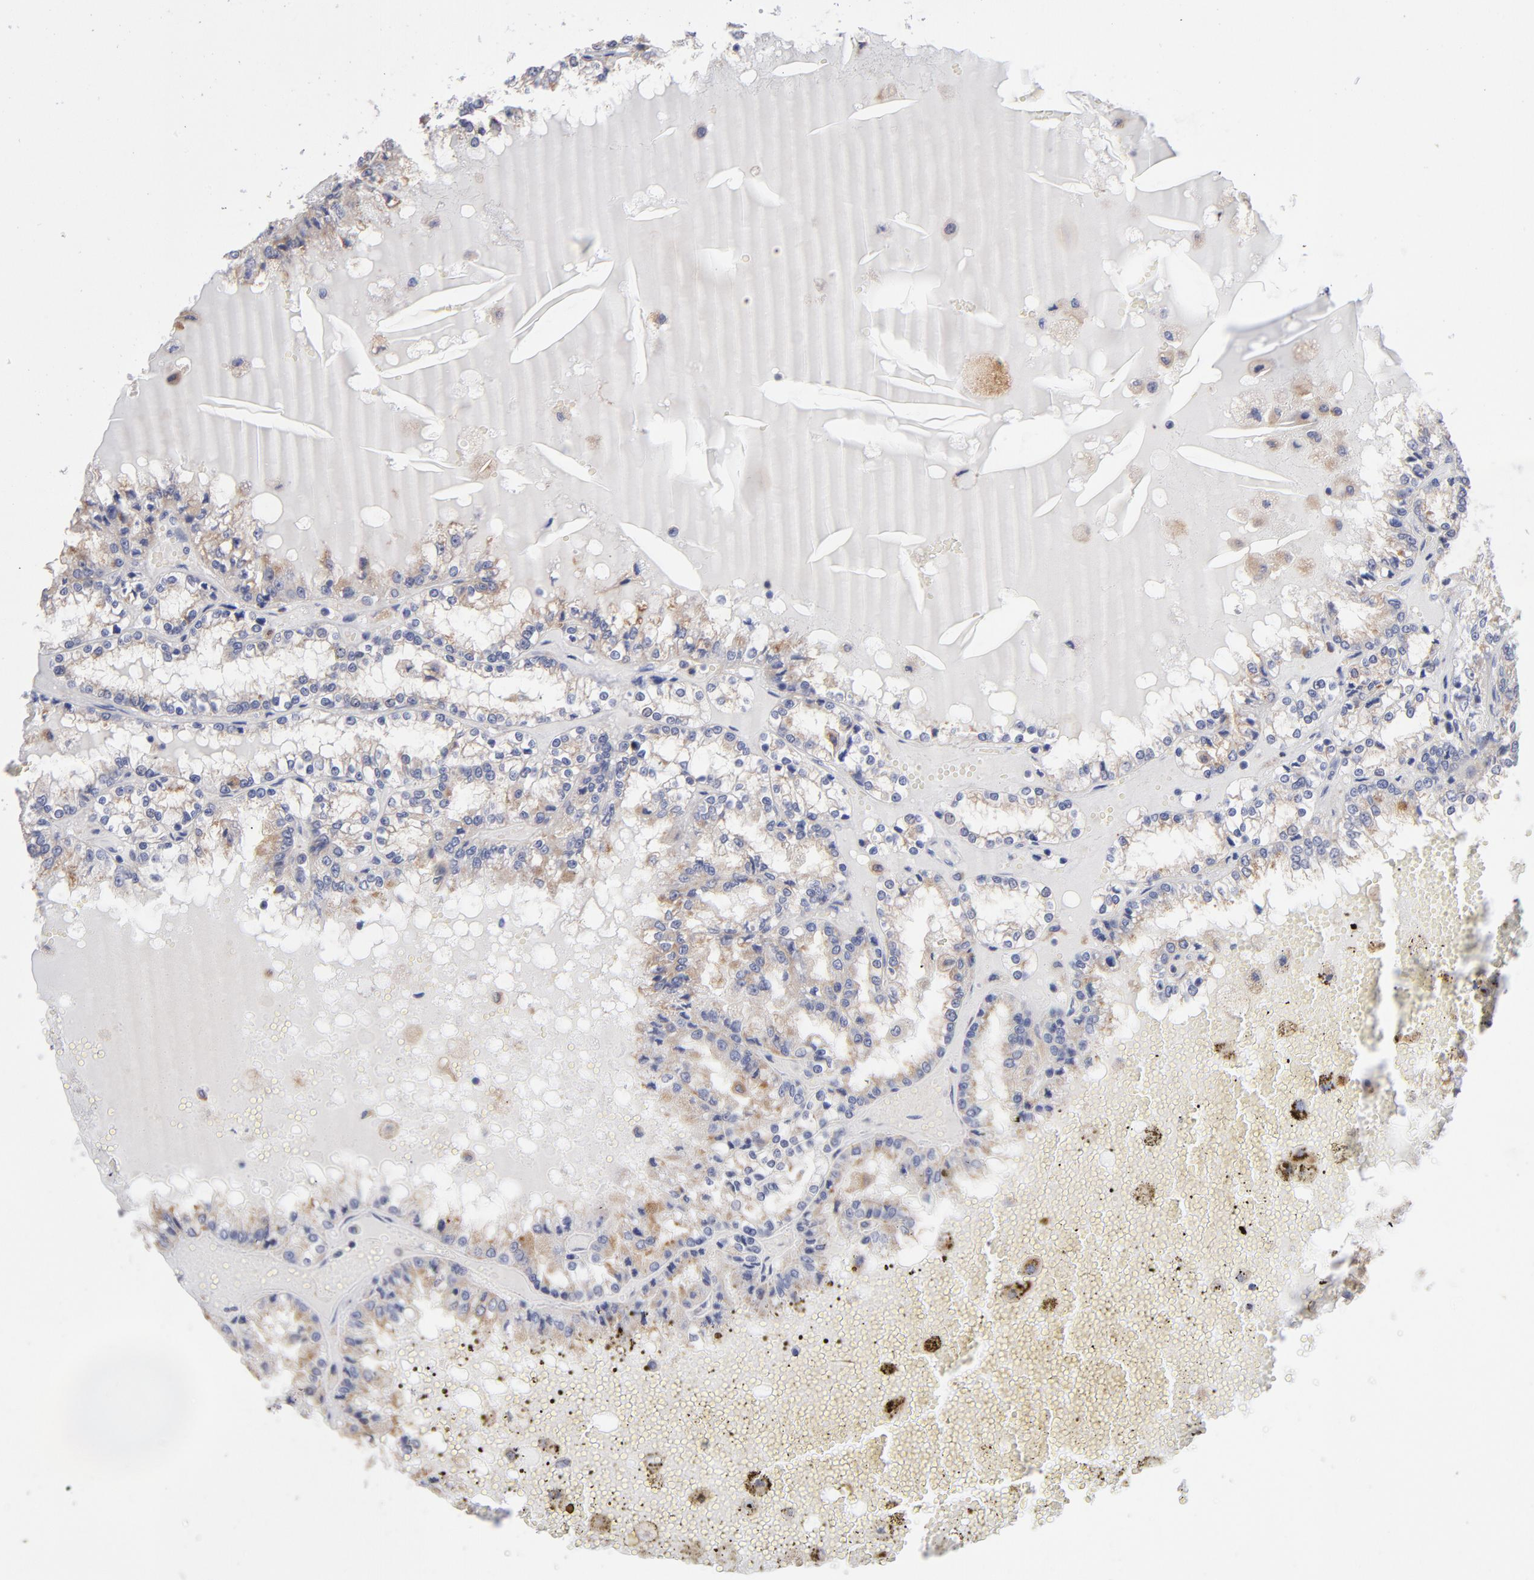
{"staining": {"intensity": "weak", "quantity": ">75%", "location": "cytoplasmic/membranous"}, "tissue": "renal cancer", "cell_type": "Tumor cells", "image_type": "cancer", "snomed": [{"axis": "morphology", "description": "Adenocarcinoma, NOS"}, {"axis": "topography", "description": "Kidney"}], "caption": "Immunohistochemistry photomicrograph of neoplastic tissue: human renal cancer (adenocarcinoma) stained using immunohistochemistry (IHC) reveals low levels of weak protein expression localized specifically in the cytoplasmic/membranous of tumor cells, appearing as a cytoplasmic/membranous brown color.", "gene": "RRAGB", "patient": {"sex": "female", "age": 56}}